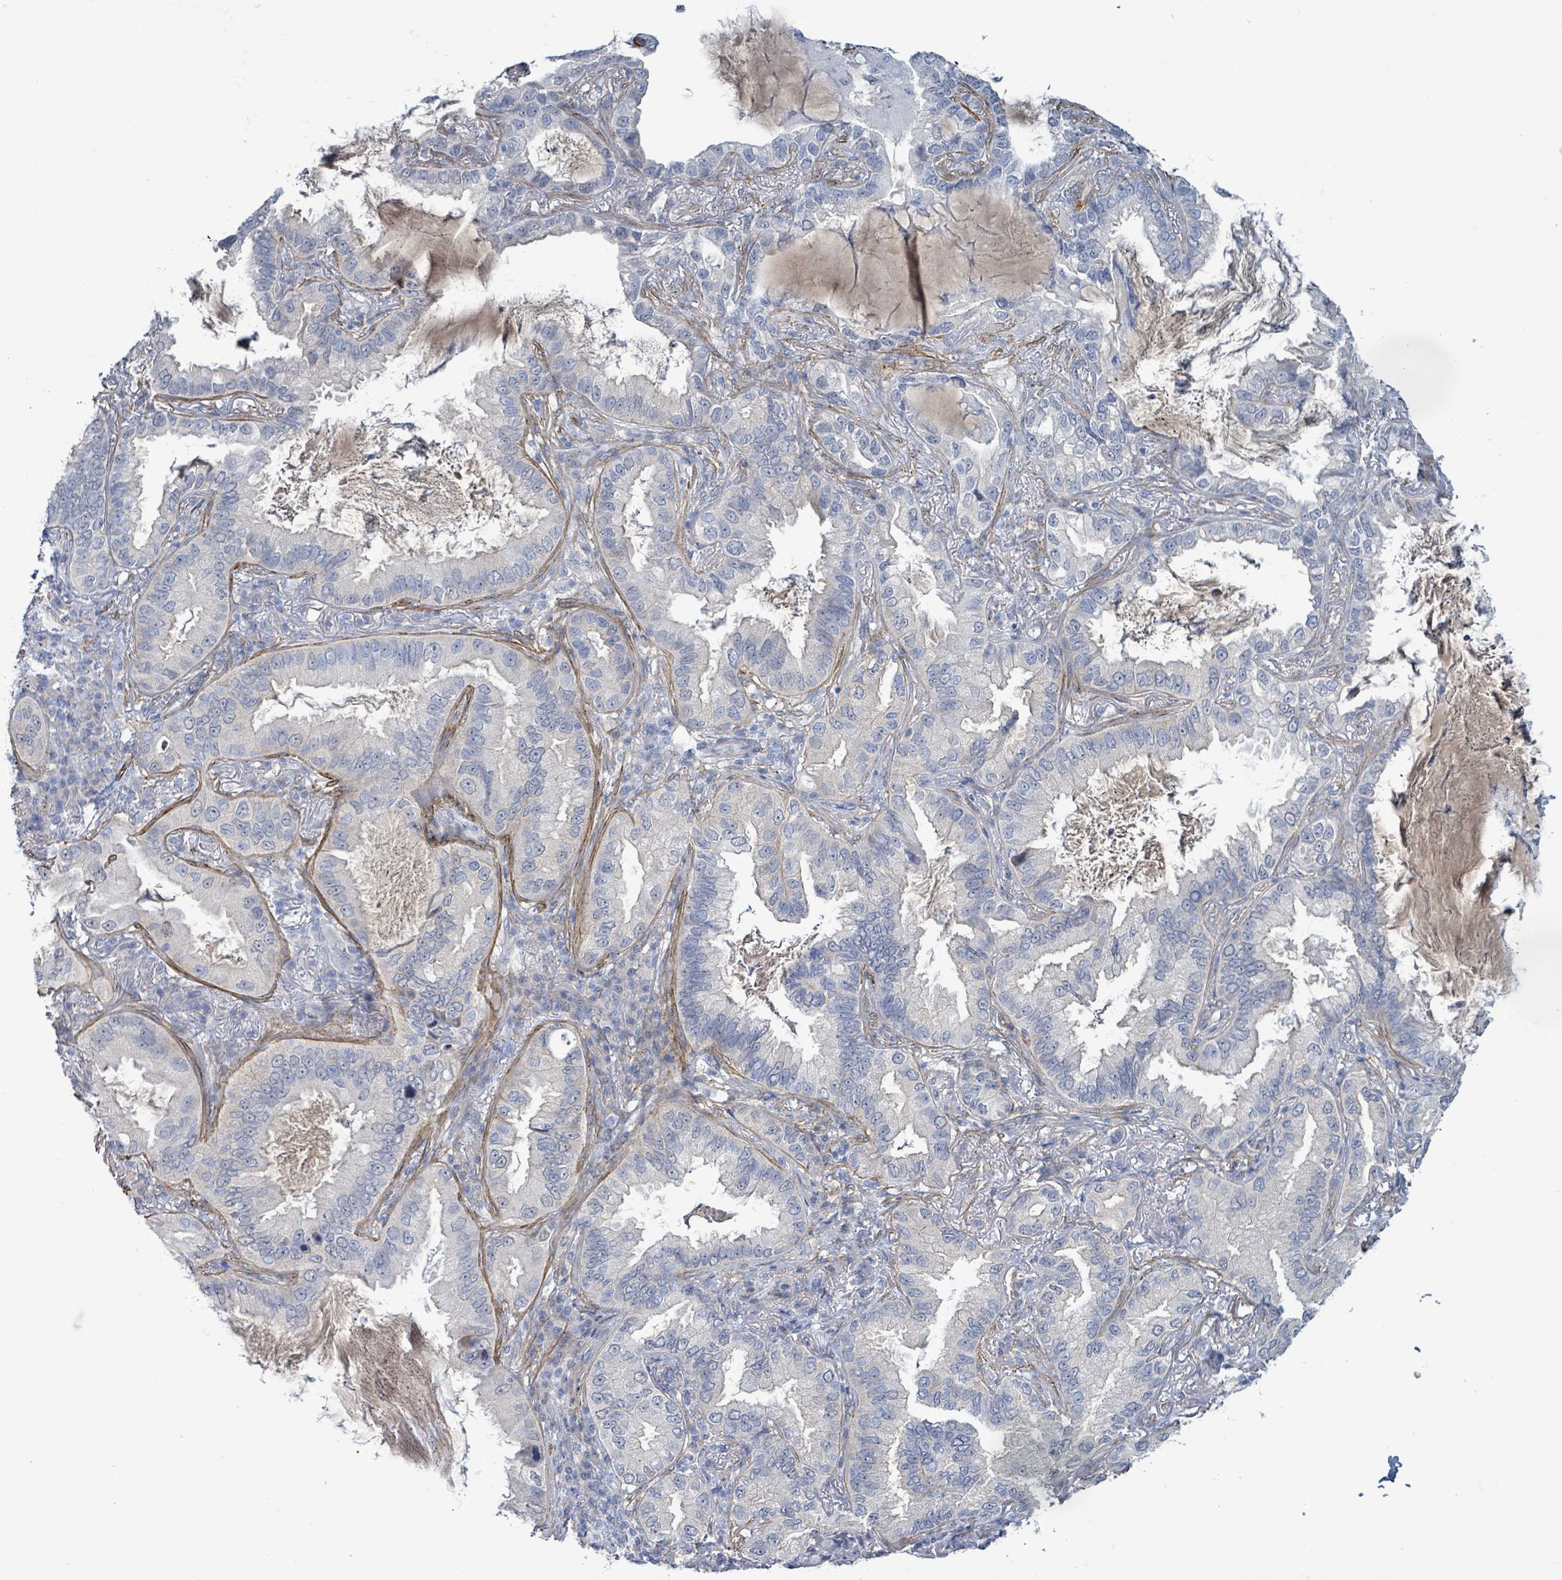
{"staining": {"intensity": "negative", "quantity": "none", "location": "none"}, "tissue": "lung cancer", "cell_type": "Tumor cells", "image_type": "cancer", "snomed": [{"axis": "morphology", "description": "Adenocarcinoma, NOS"}, {"axis": "topography", "description": "Lung"}], "caption": "Tumor cells are negative for protein expression in human lung adenocarcinoma.", "gene": "DMRTC1B", "patient": {"sex": "female", "age": 69}}